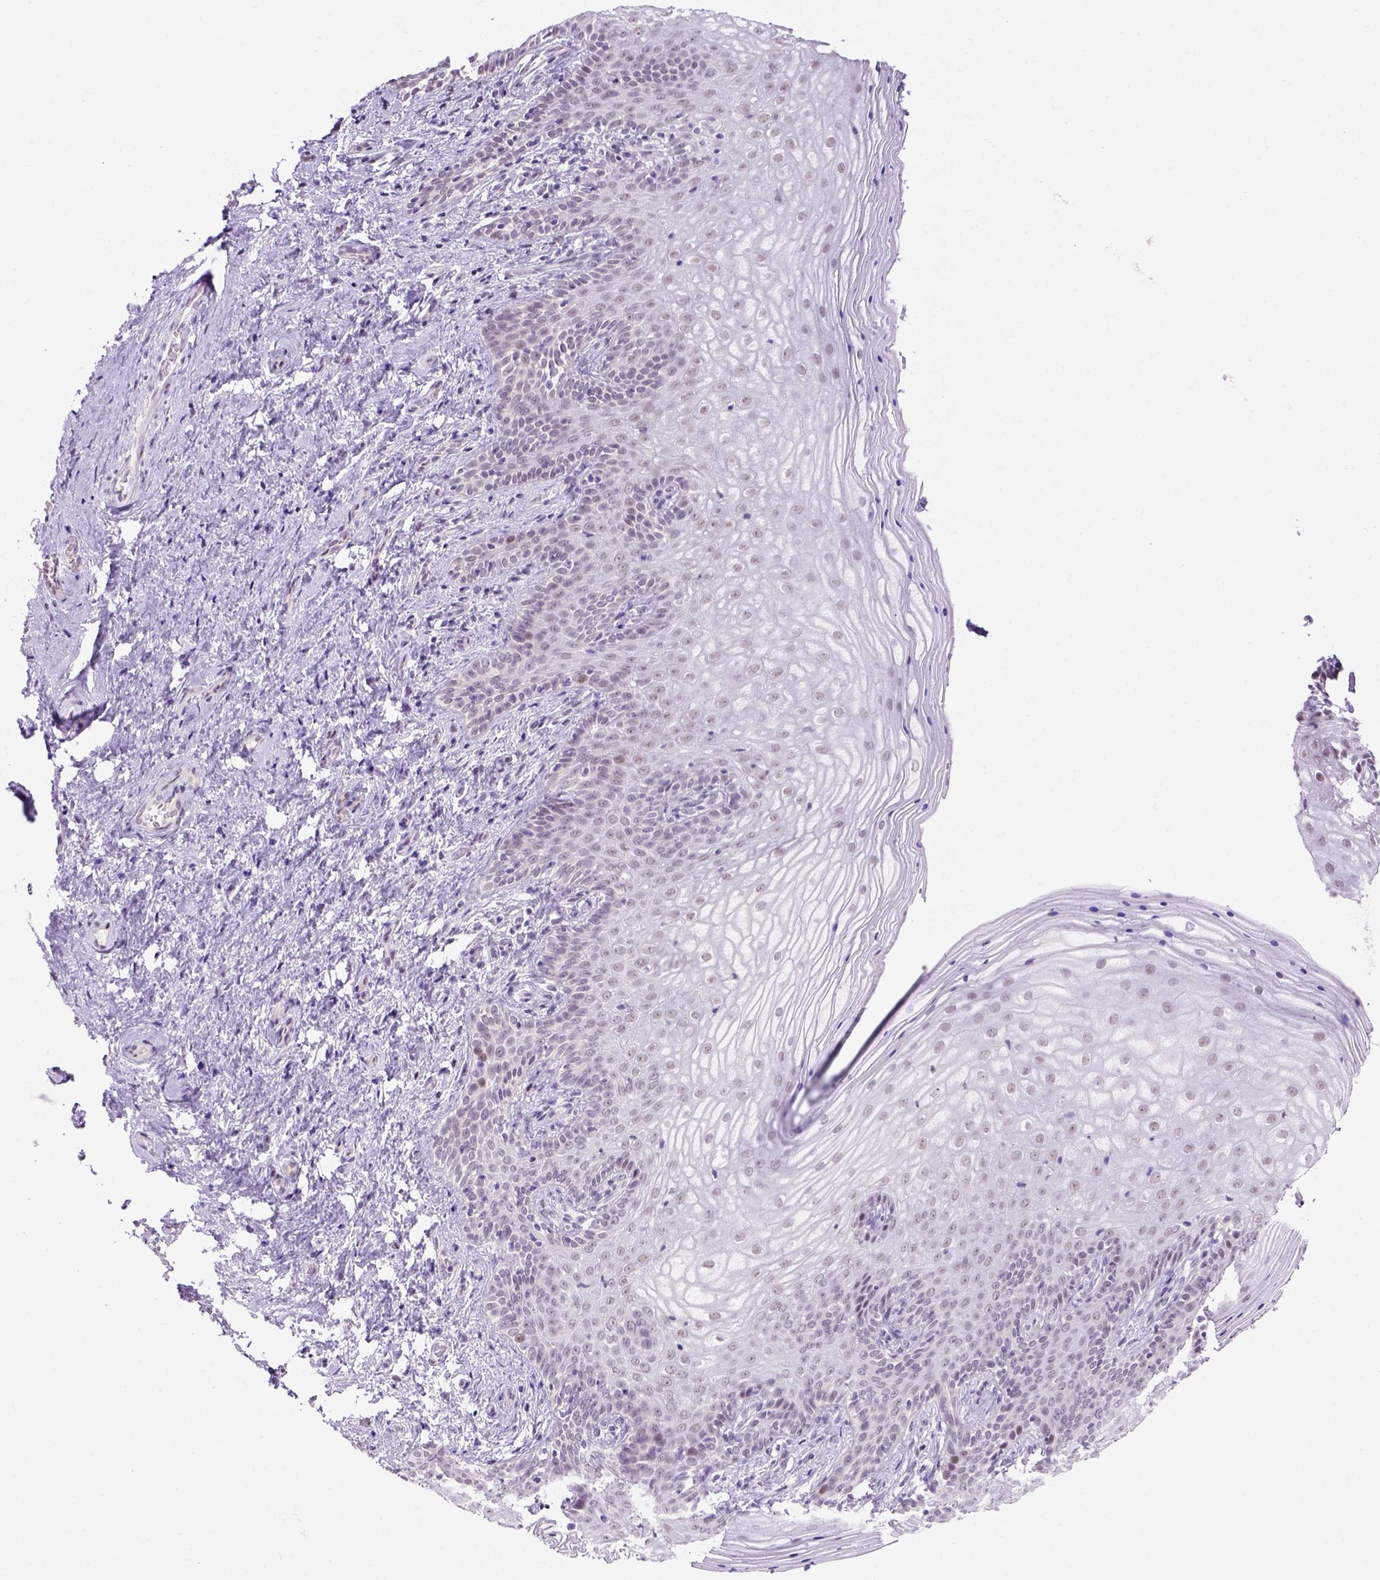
{"staining": {"intensity": "moderate", "quantity": "<25%", "location": "nuclear"}, "tissue": "vagina", "cell_type": "Squamous epithelial cells", "image_type": "normal", "snomed": [{"axis": "morphology", "description": "Normal tissue, NOS"}, {"axis": "topography", "description": "Vagina"}], "caption": "Immunohistochemistry histopathology image of unremarkable human vagina stained for a protein (brown), which exhibits low levels of moderate nuclear staining in approximately <25% of squamous epithelial cells.", "gene": "TBPL1", "patient": {"sex": "female", "age": 45}}